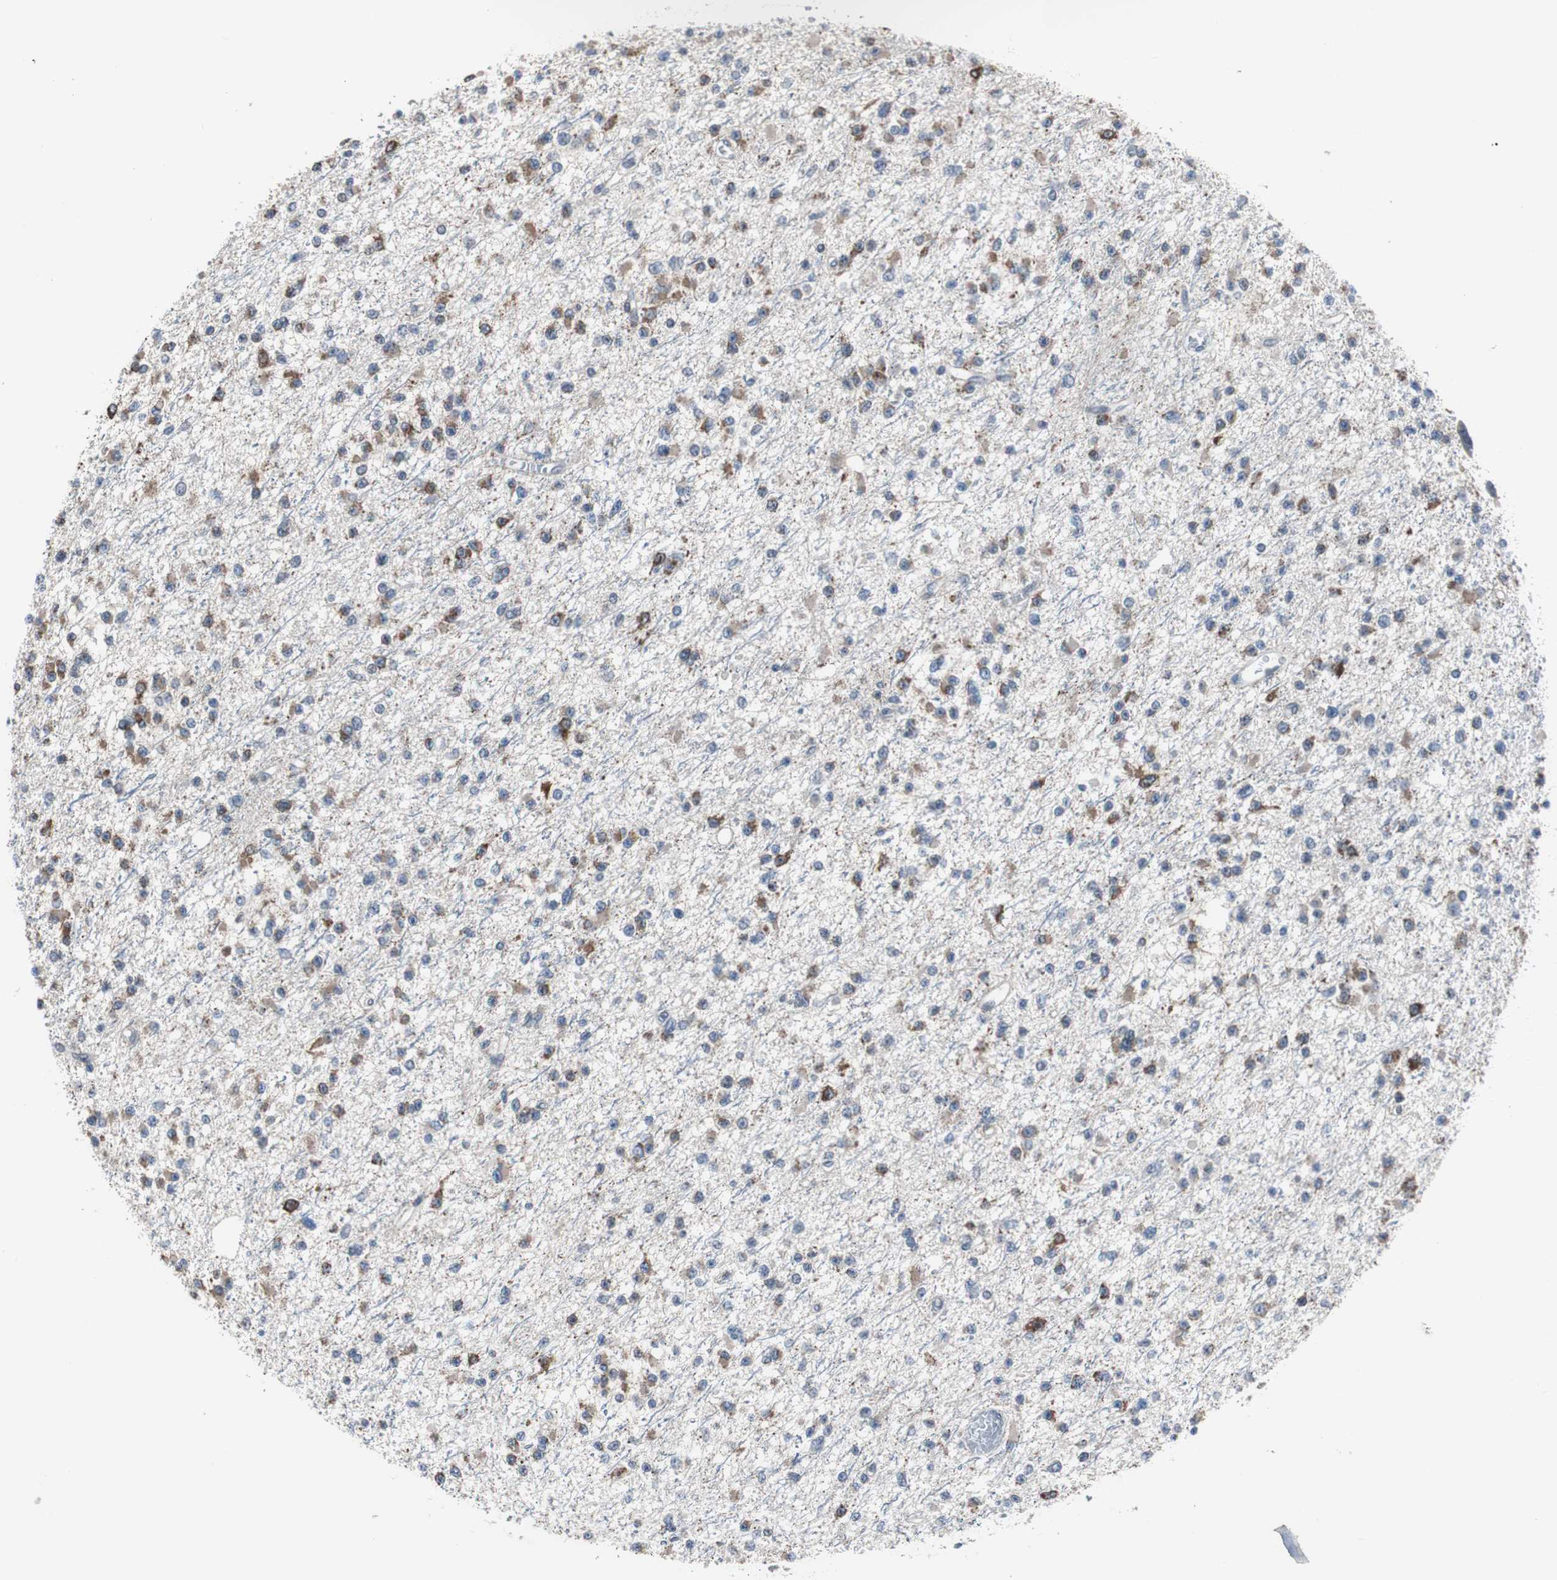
{"staining": {"intensity": "moderate", "quantity": "25%-75%", "location": "cytoplasmic/membranous"}, "tissue": "glioma", "cell_type": "Tumor cells", "image_type": "cancer", "snomed": [{"axis": "morphology", "description": "Glioma, malignant, Low grade"}, {"axis": "topography", "description": "Brain"}], "caption": "A brown stain highlights moderate cytoplasmic/membranous staining of a protein in low-grade glioma (malignant) tumor cells.", "gene": "TP63", "patient": {"sex": "female", "age": 22}}